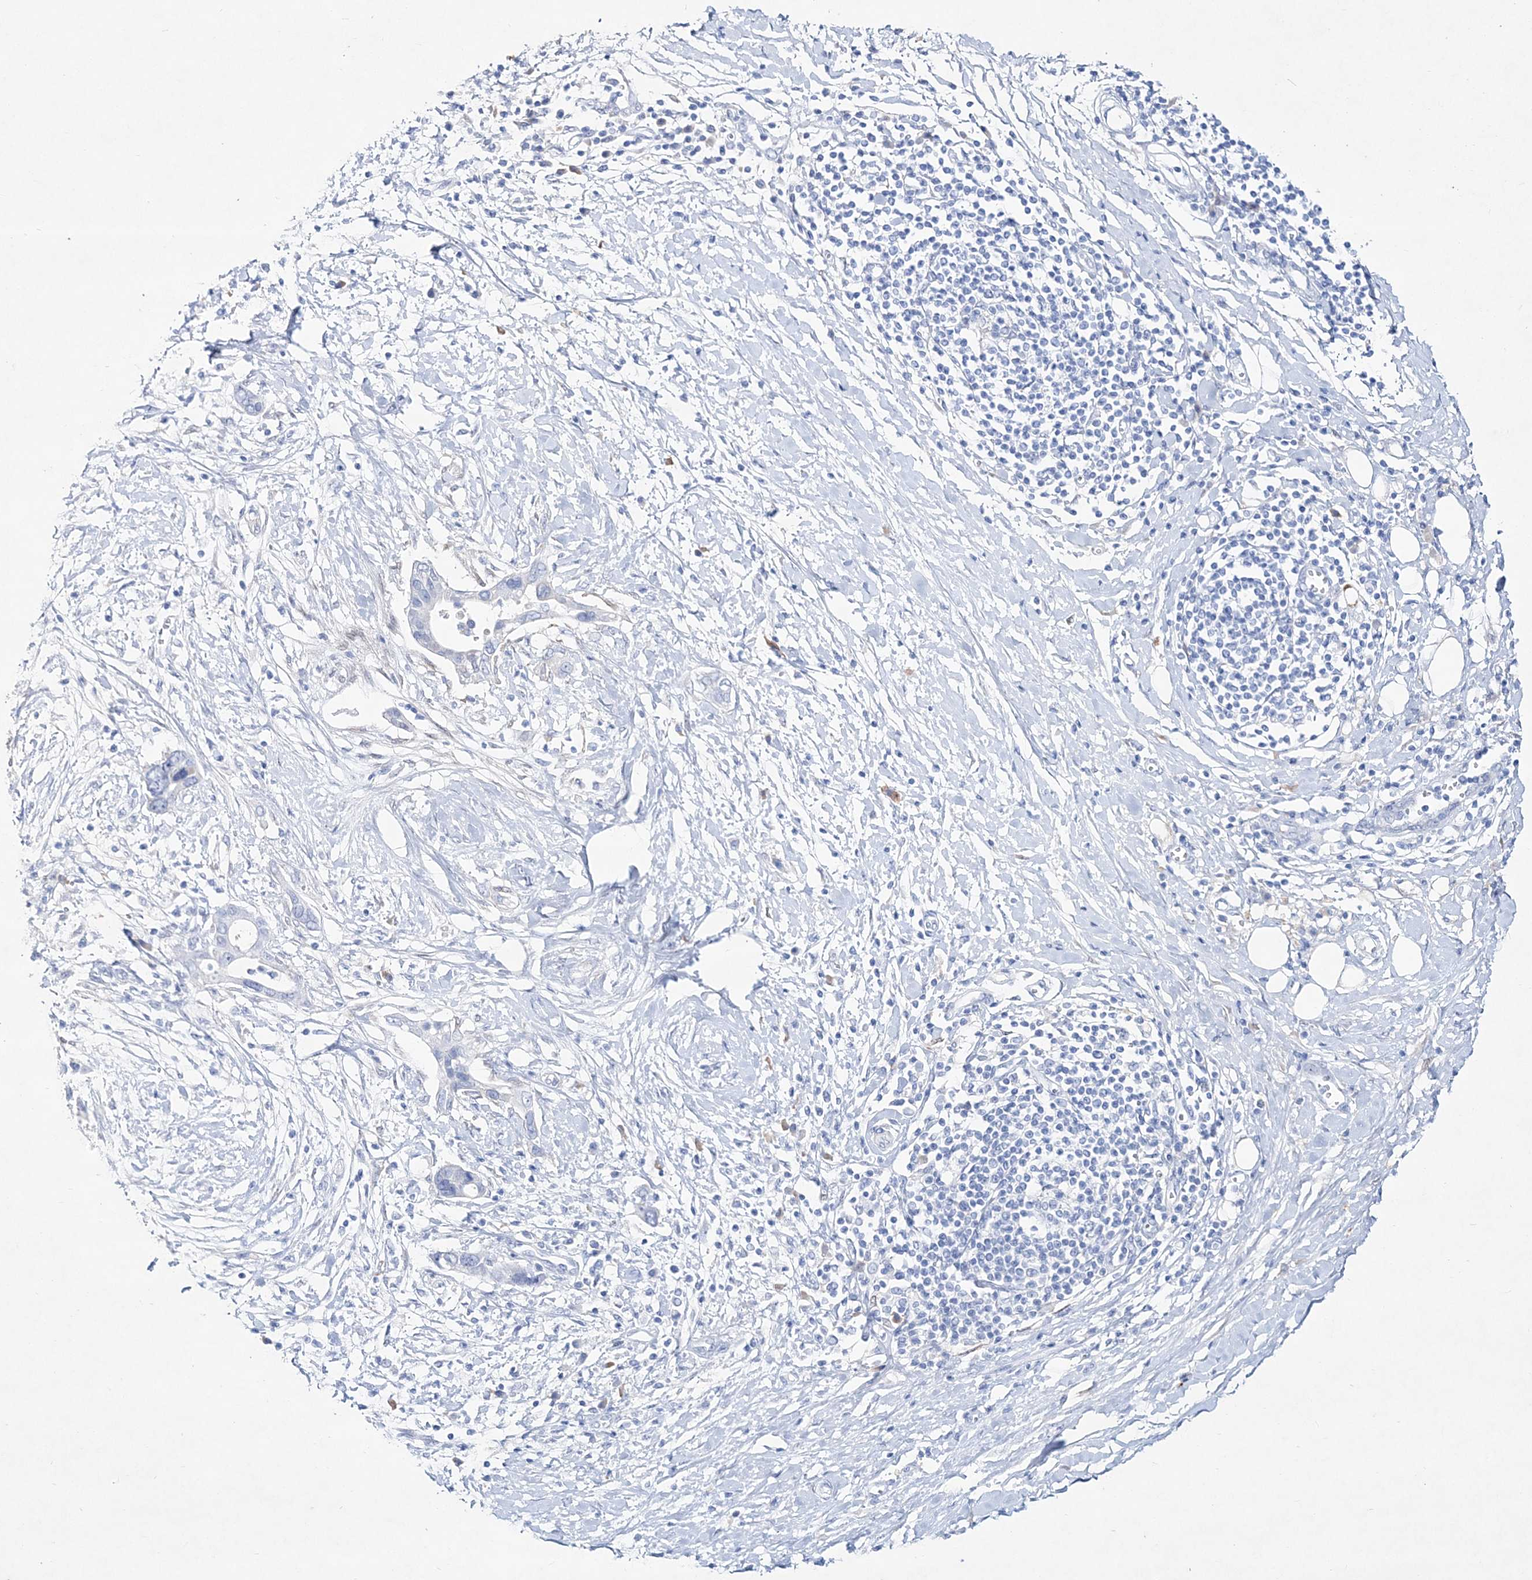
{"staining": {"intensity": "negative", "quantity": "none", "location": "none"}, "tissue": "pancreatic cancer", "cell_type": "Tumor cells", "image_type": "cancer", "snomed": [{"axis": "morphology", "description": "Normal tissue, NOS"}, {"axis": "morphology", "description": "Adenocarcinoma, NOS"}, {"axis": "topography", "description": "Pancreas"}, {"axis": "topography", "description": "Peripheral nerve tissue"}], "caption": "Immunohistochemistry histopathology image of neoplastic tissue: human pancreatic adenocarcinoma stained with DAB demonstrates no significant protein staining in tumor cells.", "gene": "SPINK7", "patient": {"sex": "male", "age": 59}}